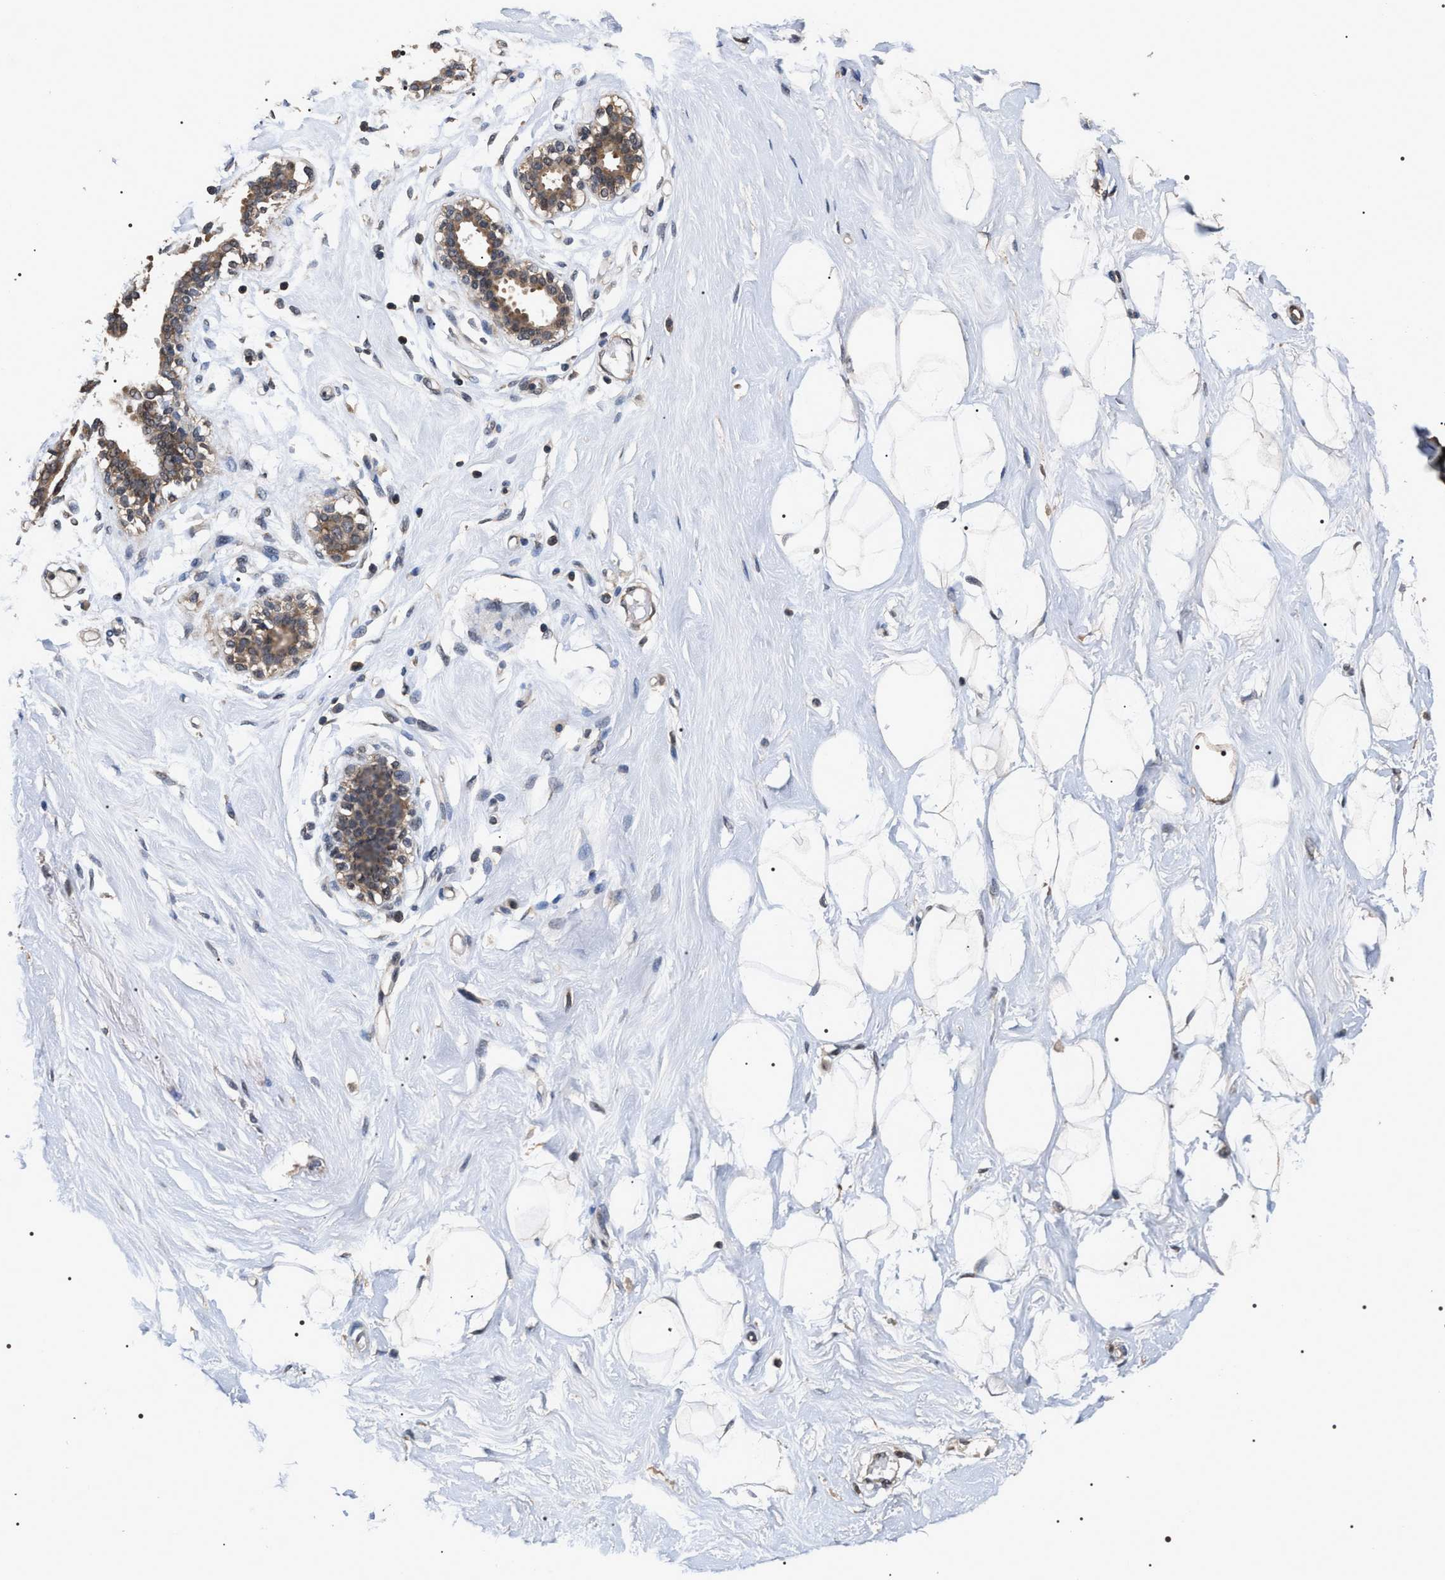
{"staining": {"intensity": "negative", "quantity": "none", "location": "none"}, "tissue": "breast", "cell_type": "Adipocytes", "image_type": "normal", "snomed": [{"axis": "morphology", "description": "Normal tissue, NOS"}, {"axis": "topography", "description": "Breast"}], "caption": "DAB immunohistochemical staining of unremarkable breast reveals no significant positivity in adipocytes.", "gene": "UPF3A", "patient": {"sex": "female", "age": 23}}